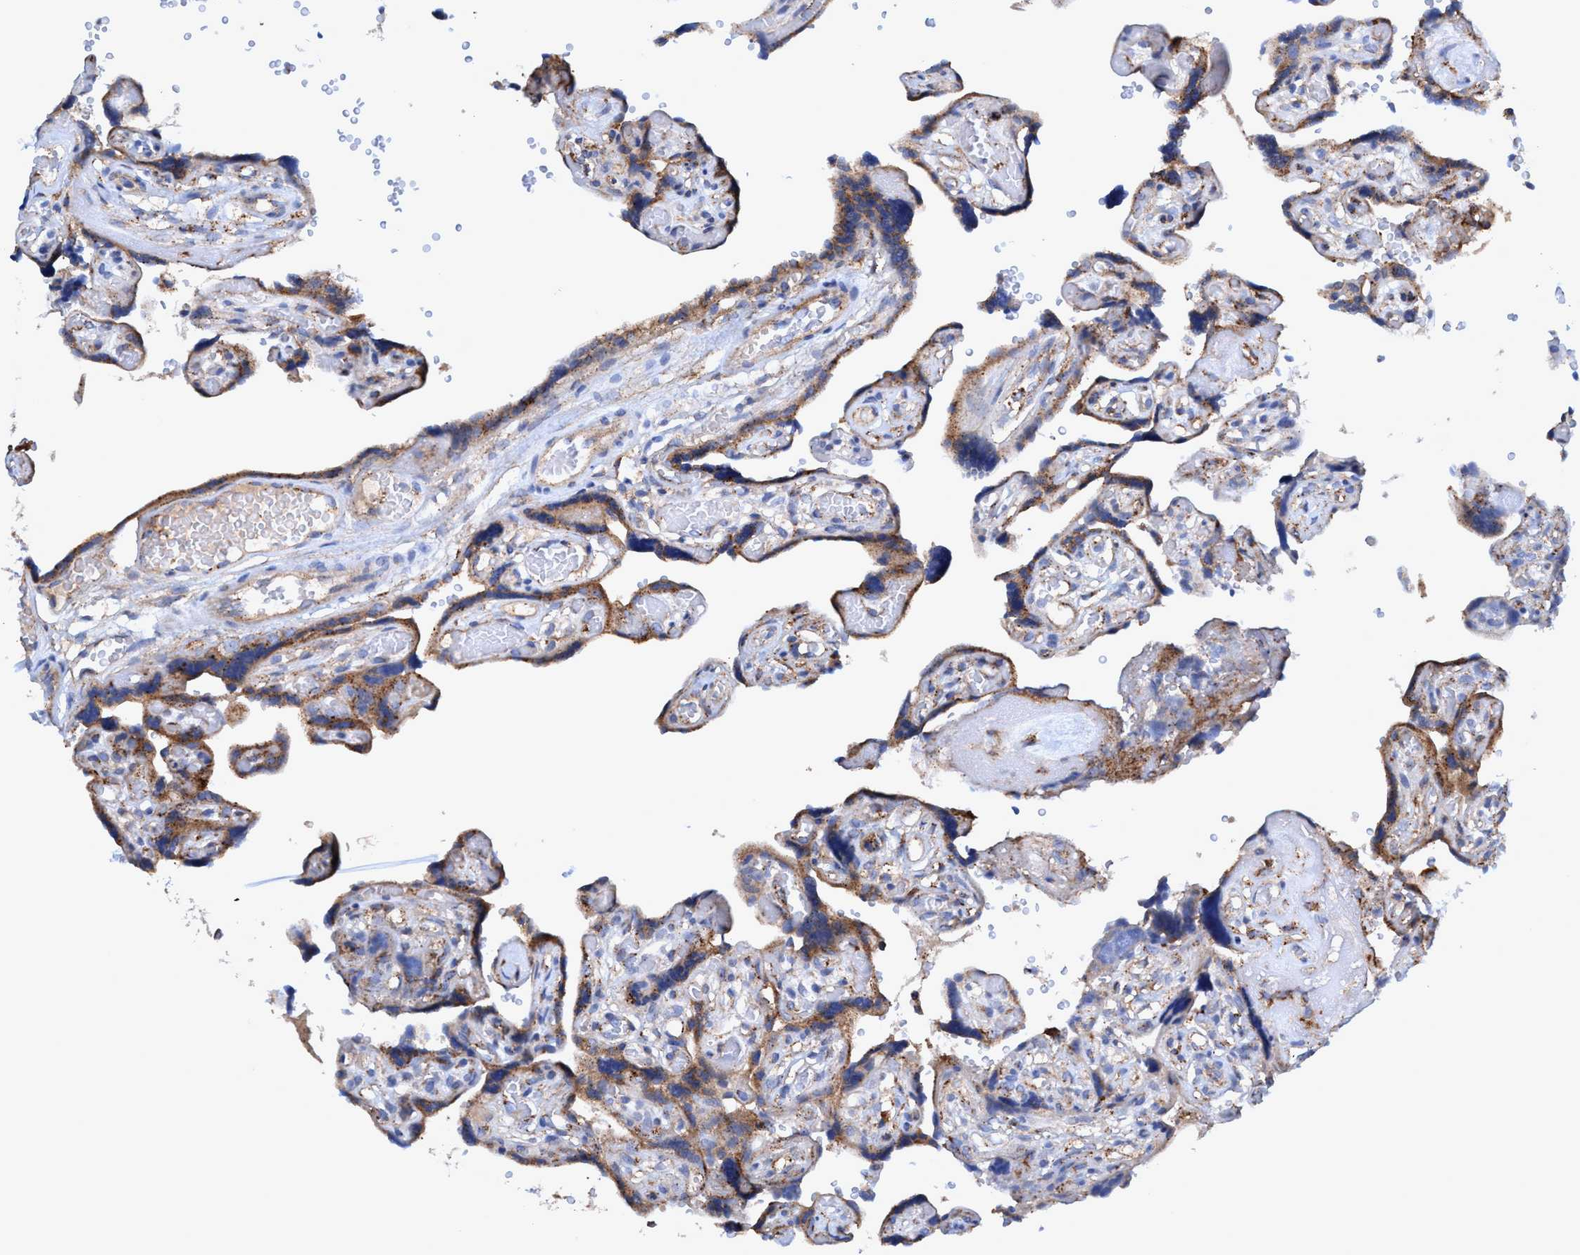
{"staining": {"intensity": "strong", "quantity": "25%-75%", "location": "cytoplasmic/membranous"}, "tissue": "placenta", "cell_type": "Trophoblastic cells", "image_type": "normal", "snomed": [{"axis": "morphology", "description": "Normal tissue, NOS"}, {"axis": "topography", "description": "Placenta"}], "caption": "The histopathology image demonstrates a brown stain indicating the presence of a protein in the cytoplasmic/membranous of trophoblastic cells in placenta.", "gene": "TRIM65", "patient": {"sex": "female", "age": 30}}